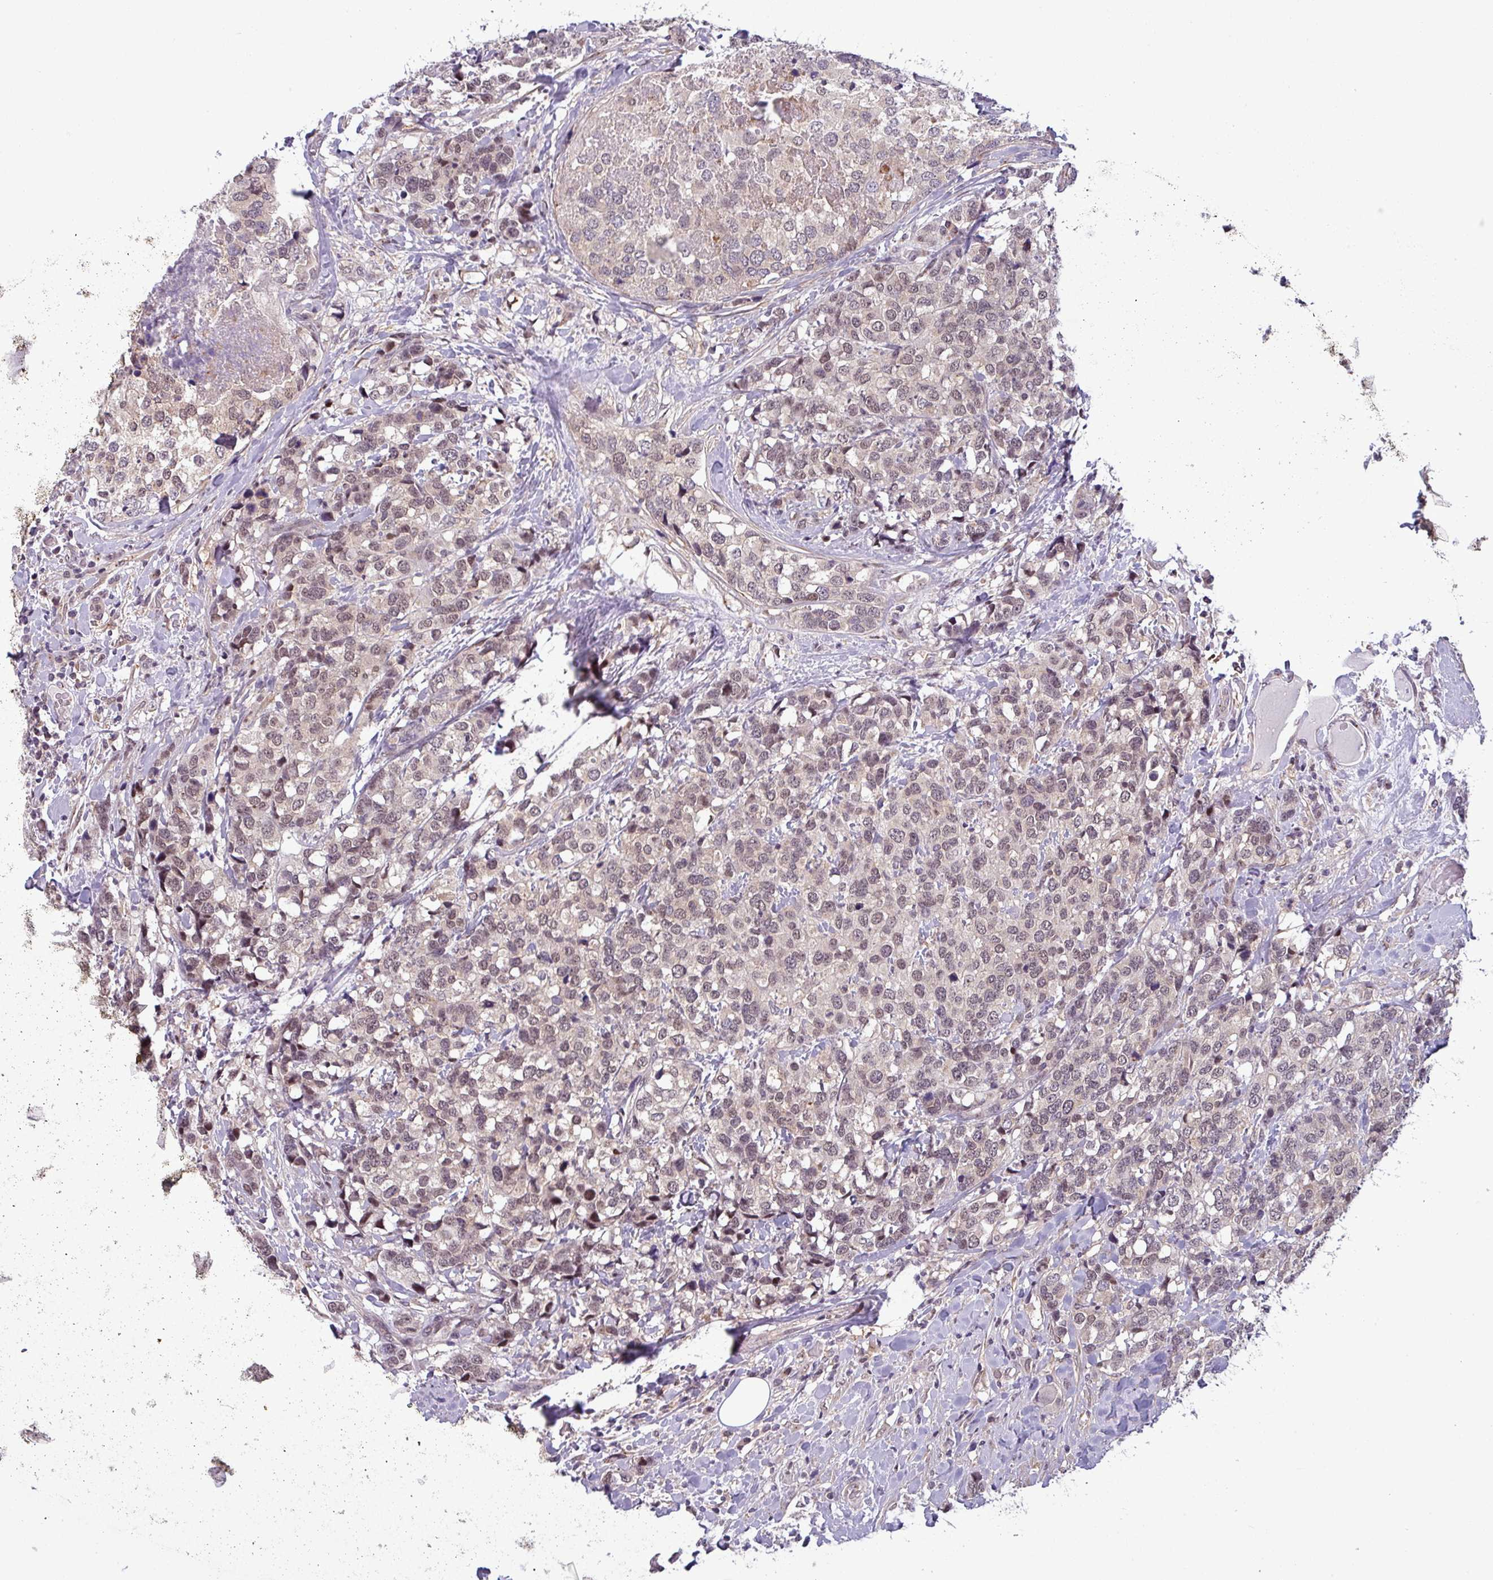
{"staining": {"intensity": "moderate", "quantity": "25%-75%", "location": "cytoplasmic/membranous,nuclear"}, "tissue": "breast cancer", "cell_type": "Tumor cells", "image_type": "cancer", "snomed": [{"axis": "morphology", "description": "Lobular carcinoma"}, {"axis": "topography", "description": "Breast"}], "caption": "Breast cancer (lobular carcinoma) stained with a brown dye demonstrates moderate cytoplasmic/membranous and nuclear positive expression in about 25%-75% of tumor cells.", "gene": "NPFFR1", "patient": {"sex": "female", "age": 59}}